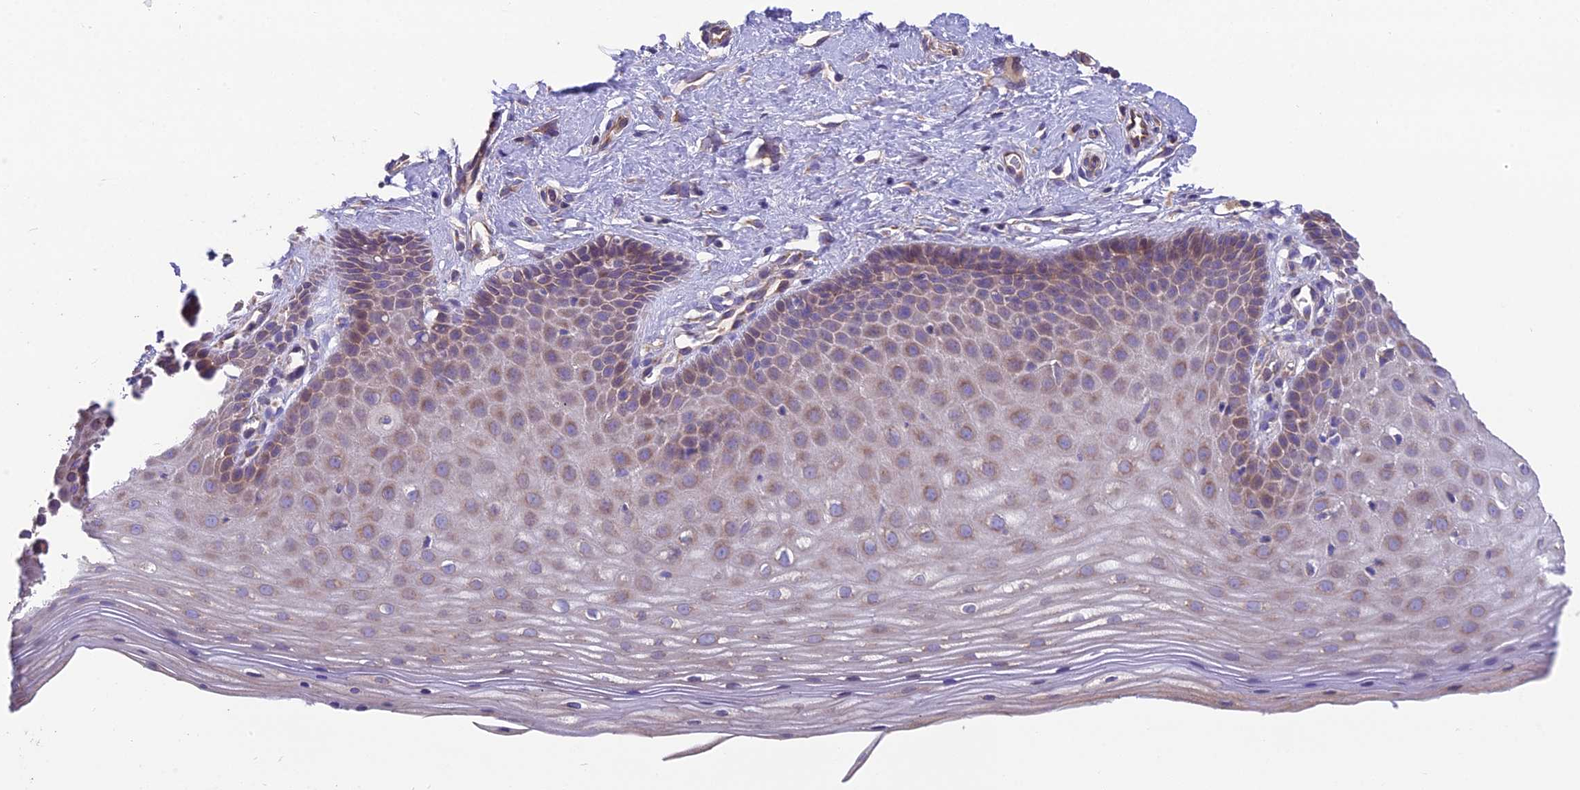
{"staining": {"intensity": "weak", "quantity": "<25%", "location": "cytoplasmic/membranous"}, "tissue": "cervix", "cell_type": "Glandular cells", "image_type": "normal", "snomed": [{"axis": "morphology", "description": "Normal tissue, NOS"}, {"axis": "topography", "description": "Cervix"}], "caption": "DAB immunohistochemical staining of unremarkable human cervix demonstrates no significant staining in glandular cells. (DAB (3,3'-diaminobenzidine) IHC with hematoxylin counter stain).", "gene": "BLOC1S4", "patient": {"sex": "female", "age": 36}}